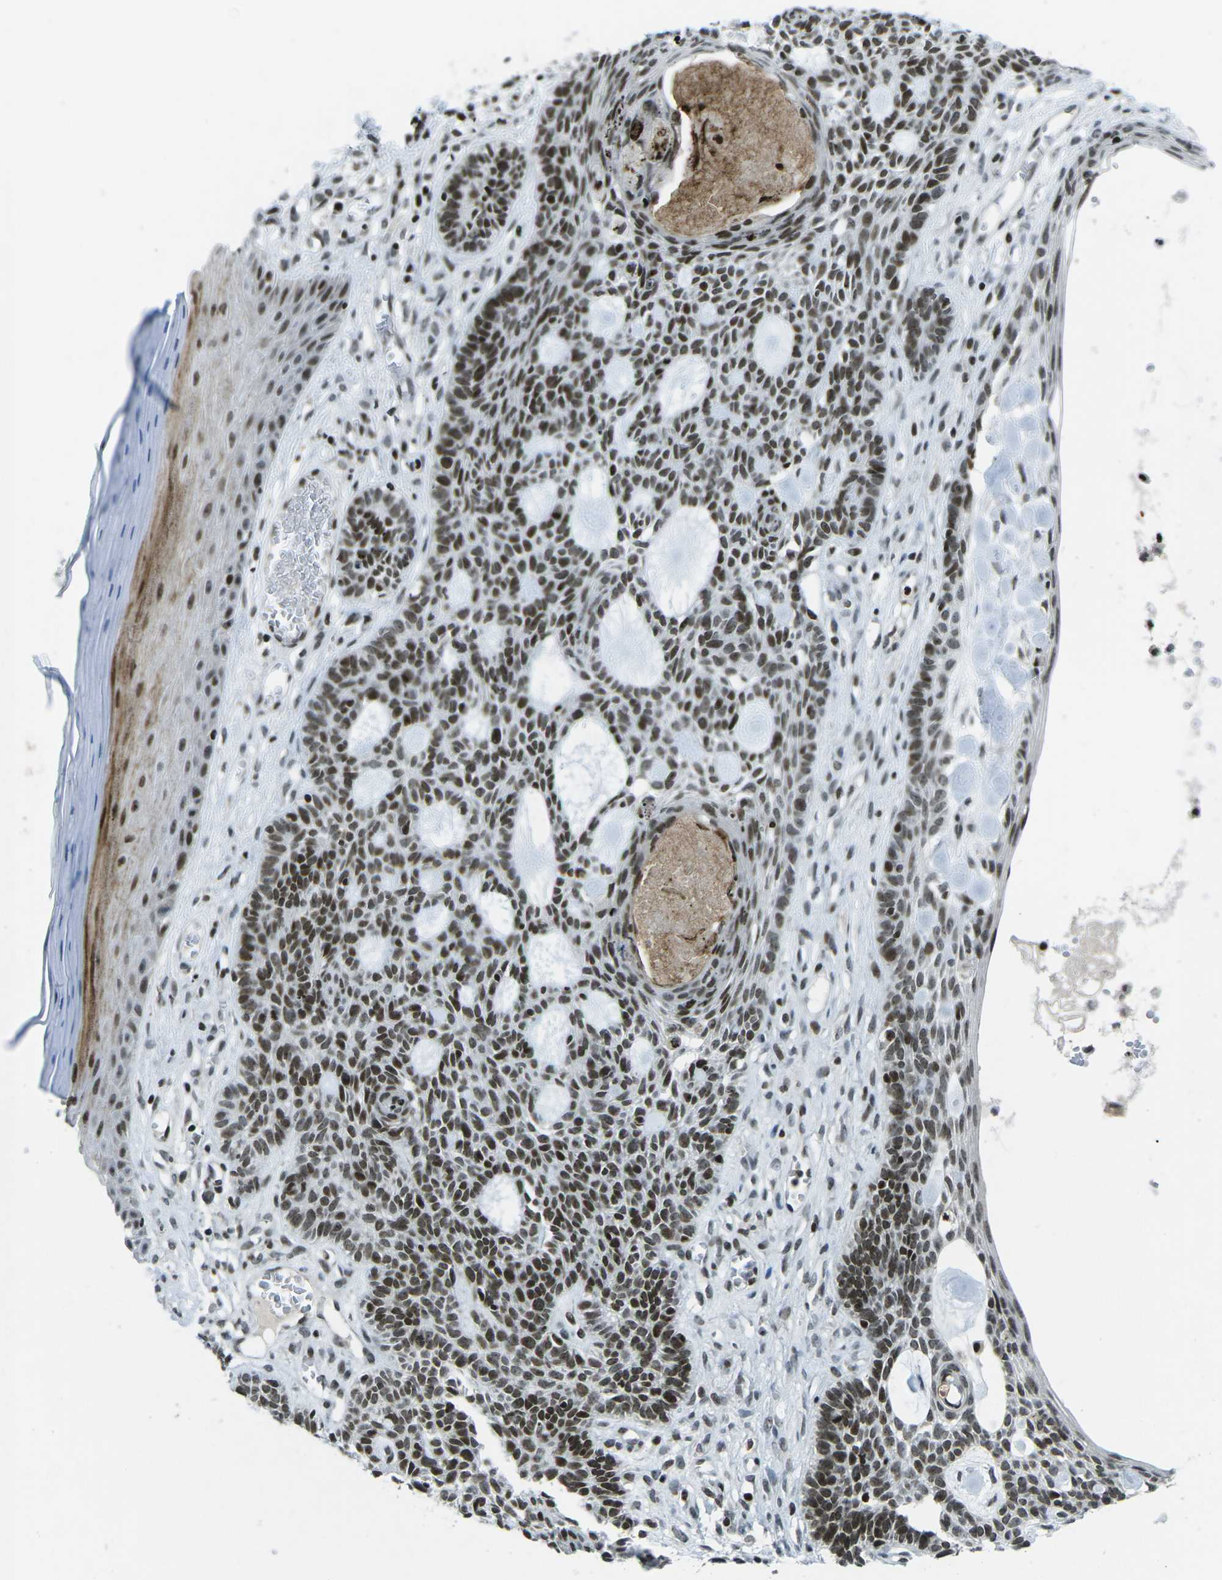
{"staining": {"intensity": "moderate", "quantity": ">75%", "location": "nuclear"}, "tissue": "skin cancer", "cell_type": "Tumor cells", "image_type": "cancer", "snomed": [{"axis": "morphology", "description": "Basal cell carcinoma"}, {"axis": "topography", "description": "Skin"}], "caption": "Skin cancer (basal cell carcinoma) tissue reveals moderate nuclear positivity in about >75% of tumor cells", "gene": "EME1", "patient": {"sex": "male", "age": 67}}